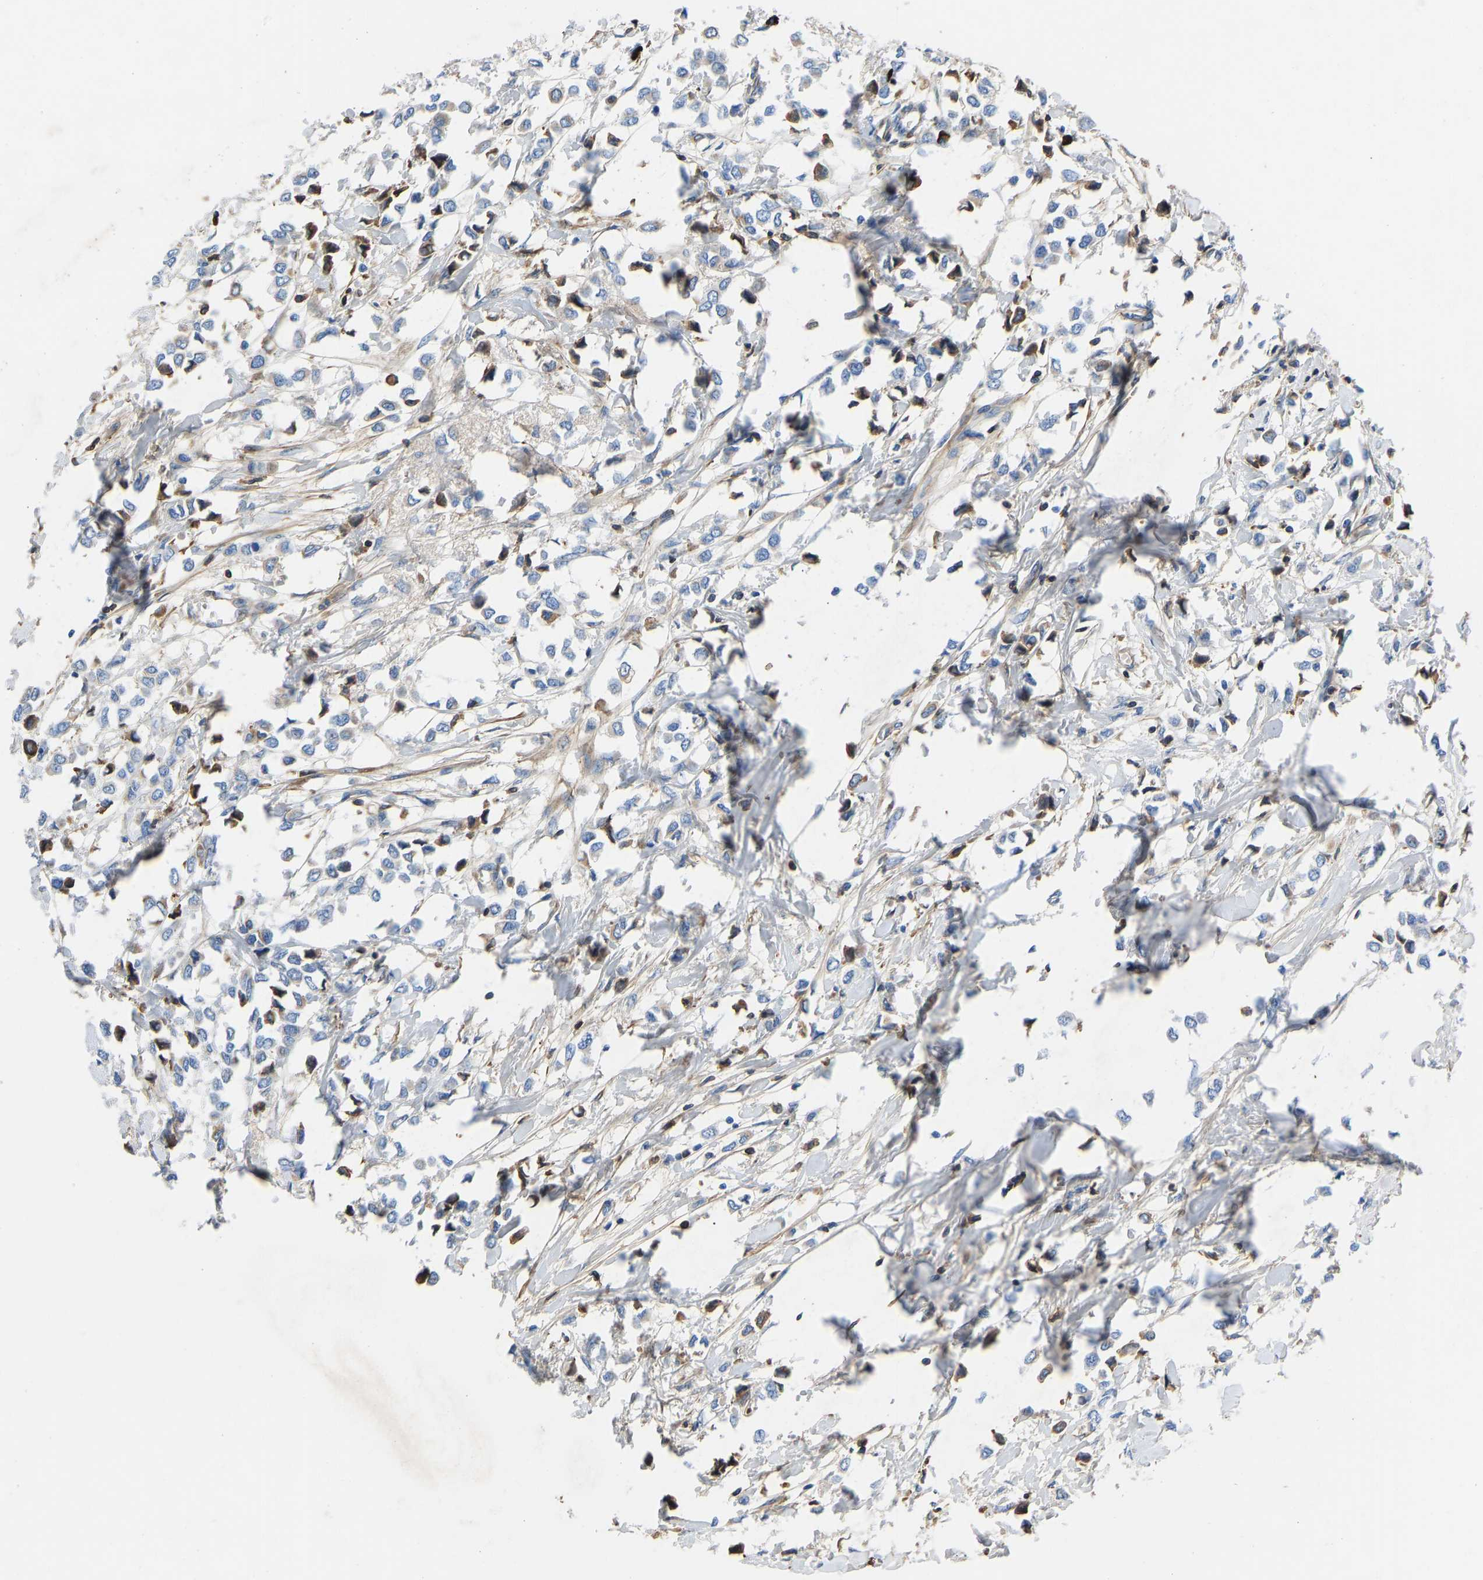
{"staining": {"intensity": "negative", "quantity": "none", "location": "none"}, "tissue": "breast cancer", "cell_type": "Tumor cells", "image_type": "cancer", "snomed": [{"axis": "morphology", "description": "Lobular carcinoma"}, {"axis": "topography", "description": "Breast"}], "caption": "This histopathology image is of lobular carcinoma (breast) stained with immunohistochemistry (IHC) to label a protein in brown with the nuclei are counter-stained blue. There is no positivity in tumor cells. The staining is performed using DAB brown chromogen with nuclei counter-stained in using hematoxylin.", "gene": "HSPG2", "patient": {"sex": "female", "age": 51}}